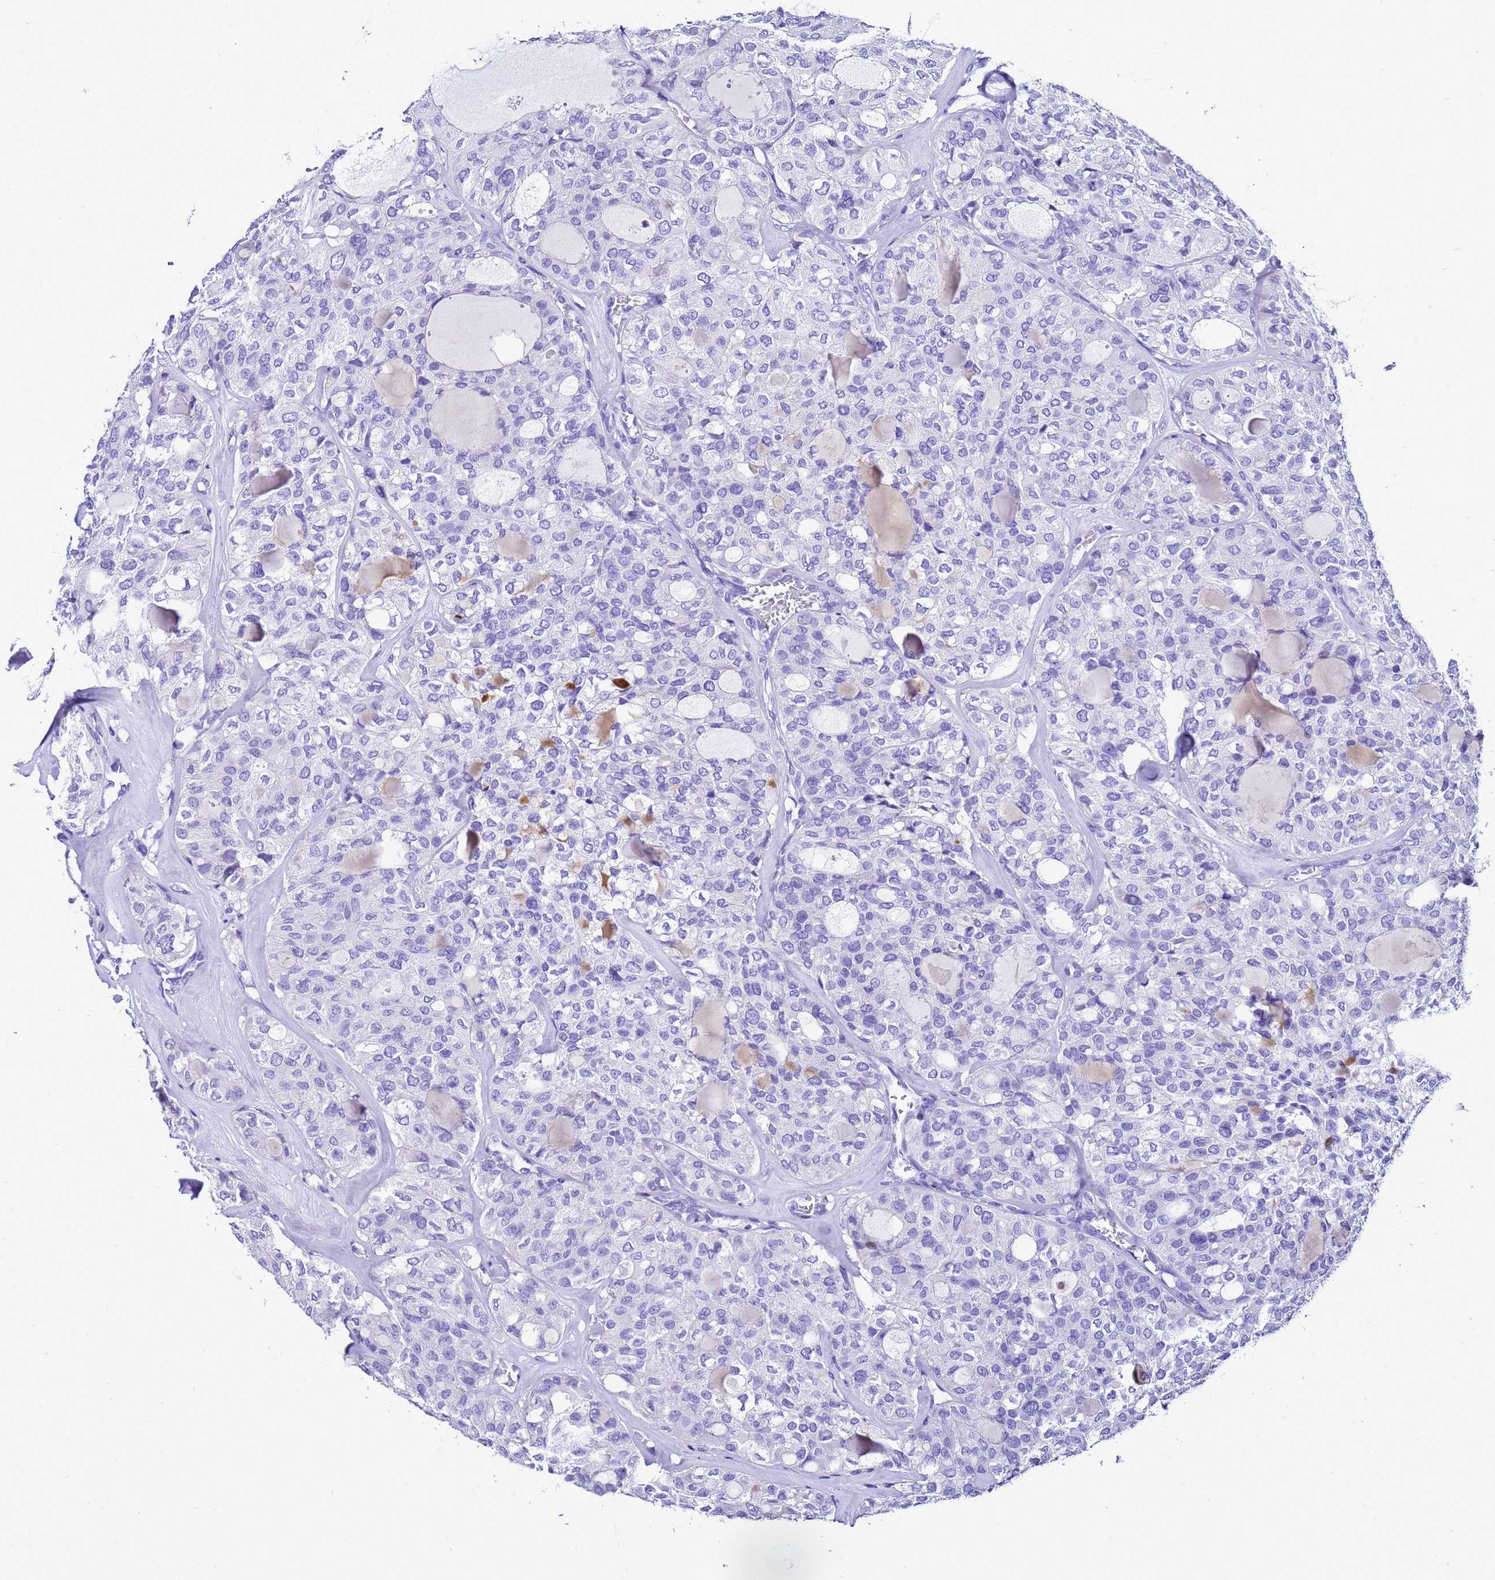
{"staining": {"intensity": "negative", "quantity": "none", "location": "none"}, "tissue": "thyroid cancer", "cell_type": "Tumor cells", "image_type": "cancer", "snomed": [{"axis": "morphology", "description": "Follicular adenoma carcinoma, NOS"}, {"axis": "topography", "description": "Thyroid gland"}], "caption": "High magnification brightfield microscopy of thyroid cancer stained with DAB (3,3'-diaminobenzidine) (brown) and counterstained with hematoxylin (blue): tumor cells show no significant staining.", "gene": "UGT2B10", "patient": {"sex": "male", "age": 75}}